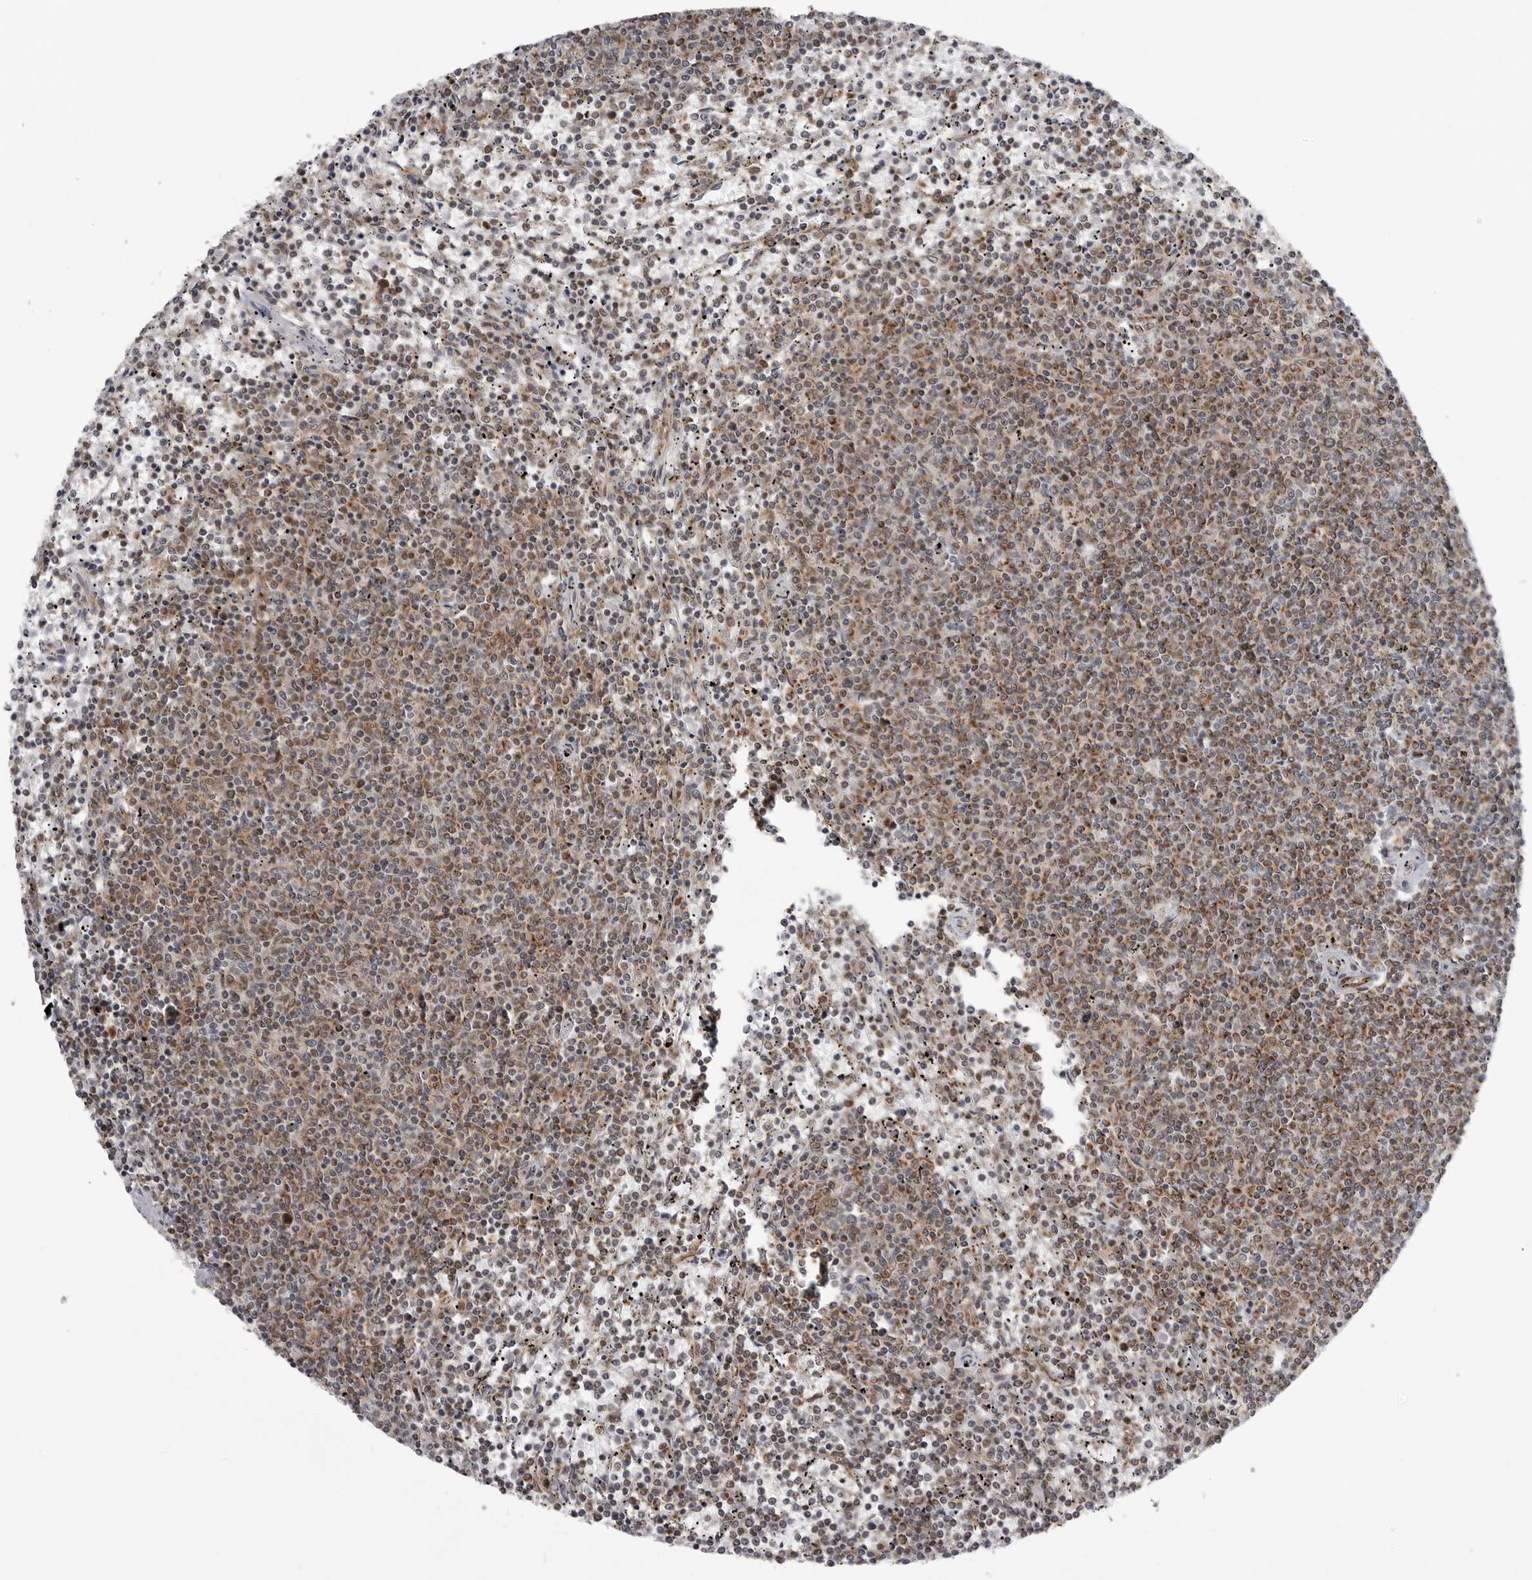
{"staining": {"intensity": "moderate", "quantity": "25%-75%", "location": "cytoplasmic/membranous"}, "tissue": "lymphoma", "cell_type": "Tumor cells", "image_type": "cancer", "snomed": [{"axis": "morphology", "description": "Malignant lymphoma, non-Hodgkin's type, Low grade"}, {"axis": "topography", "description": "Spleen"}], "caption": "Human low-grade malignant lymphoma, non-Hodgkin's type stained for a protein (brown) reveals moderate cytoplasmic/membranous positive positivity in approximately 25%-75% of tumor cells.", "gene": "FH", "patient": {"sex": "female", "age": 50}}